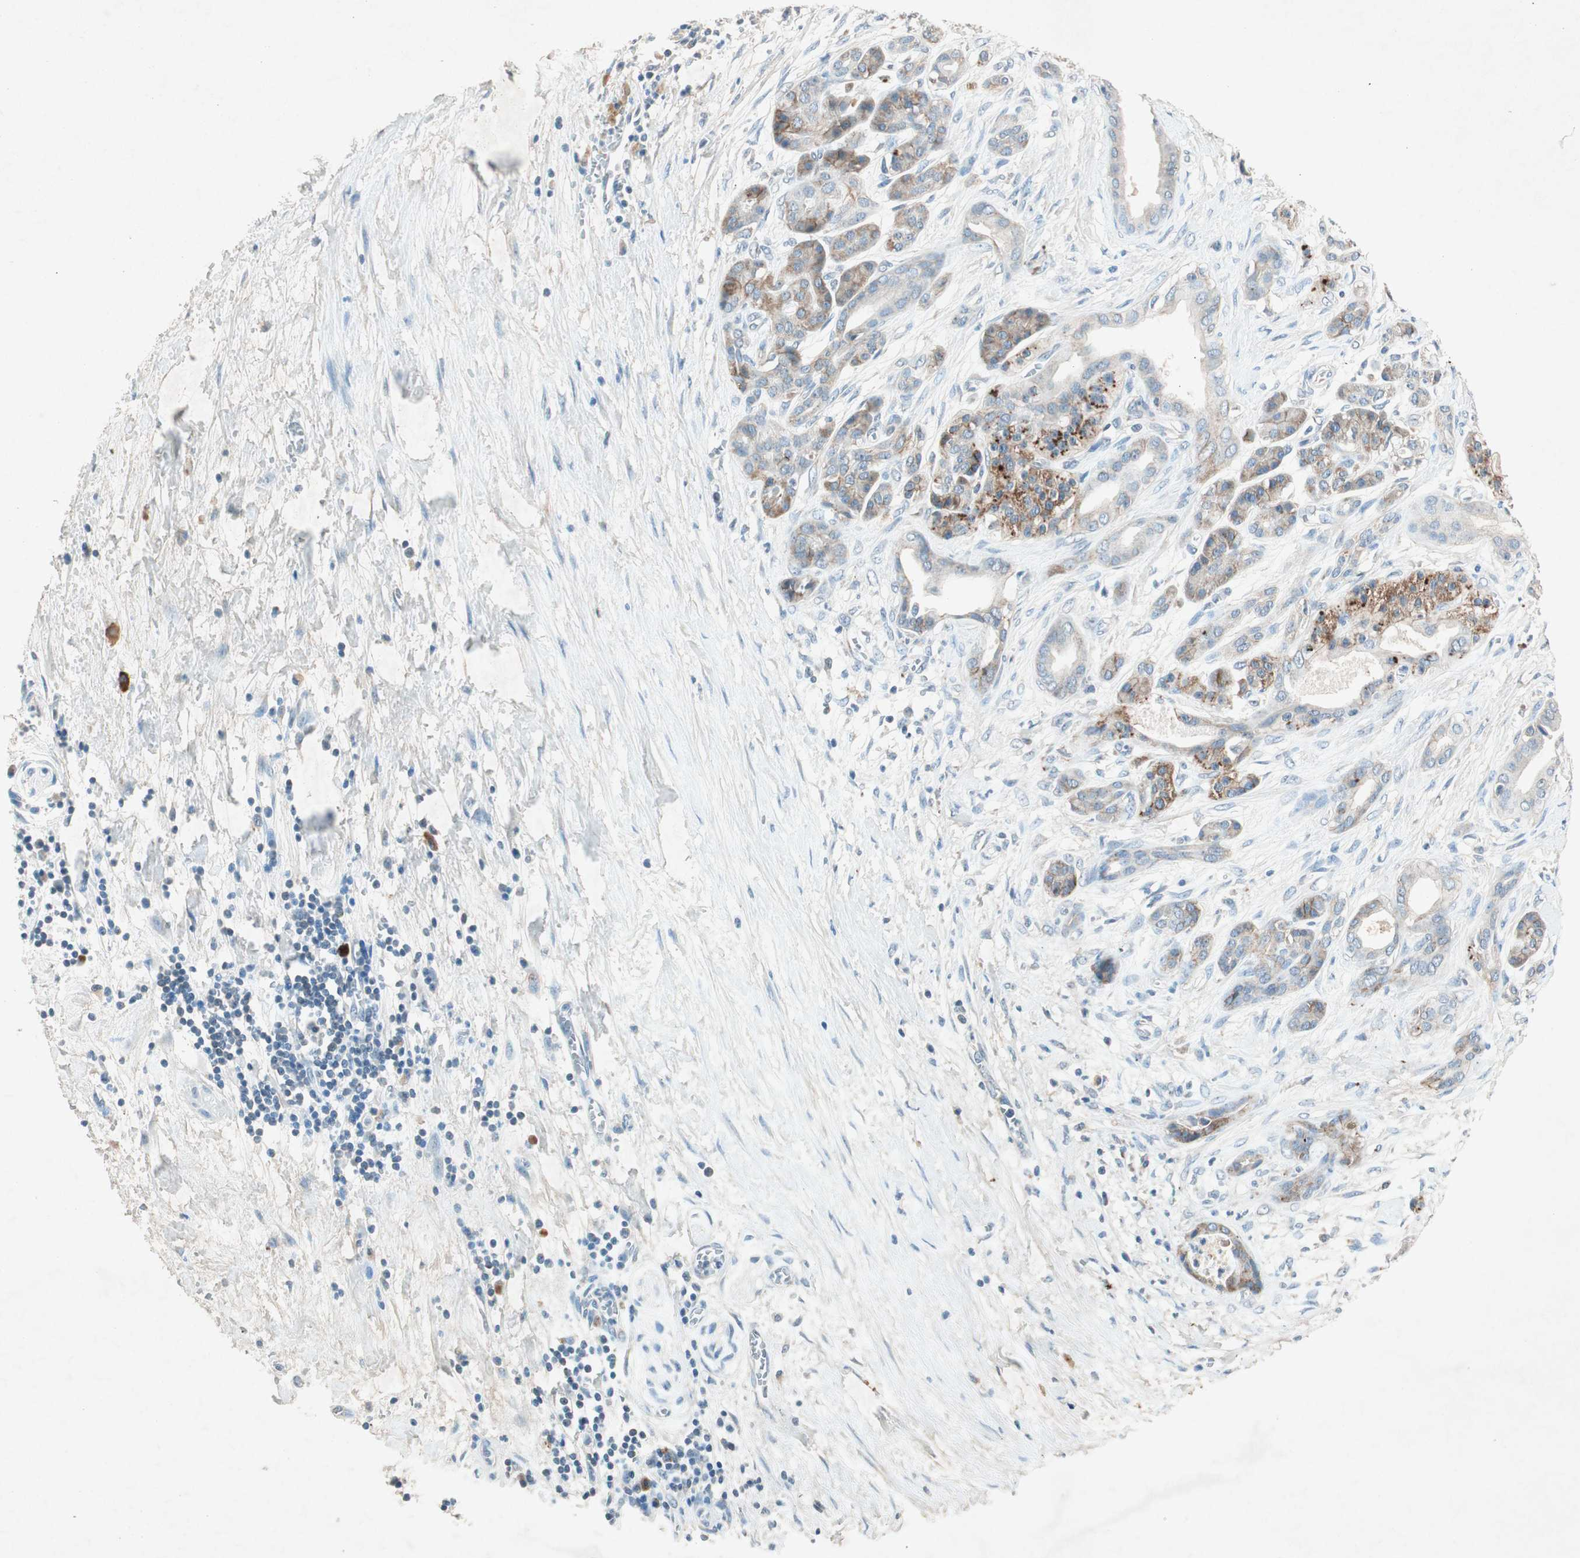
{"staining": {"intensity": "moderate", "quantity": "<25%", "location": "cytoplasmic/membranous"}, "tissue": "pancreatic cancer", "cell_type": "Tumor cells", "image_type": "cancer", "snomed": [{"axis": "morphology", "description": "Adenocarcinoma, NOS"}, {"axis": "topography", "description": "Pancreas"}], "caption": "Protein expression analysis of human pancreatic cancer (adenocarcinoma) reveals moderate cytoplasmic/membranous staining in about <25% of tumor cells. (IHC, brightfield microscopy, high magnification).", "gene": "NKAIN1", "patient": {"sex": "male", "age": 59}}